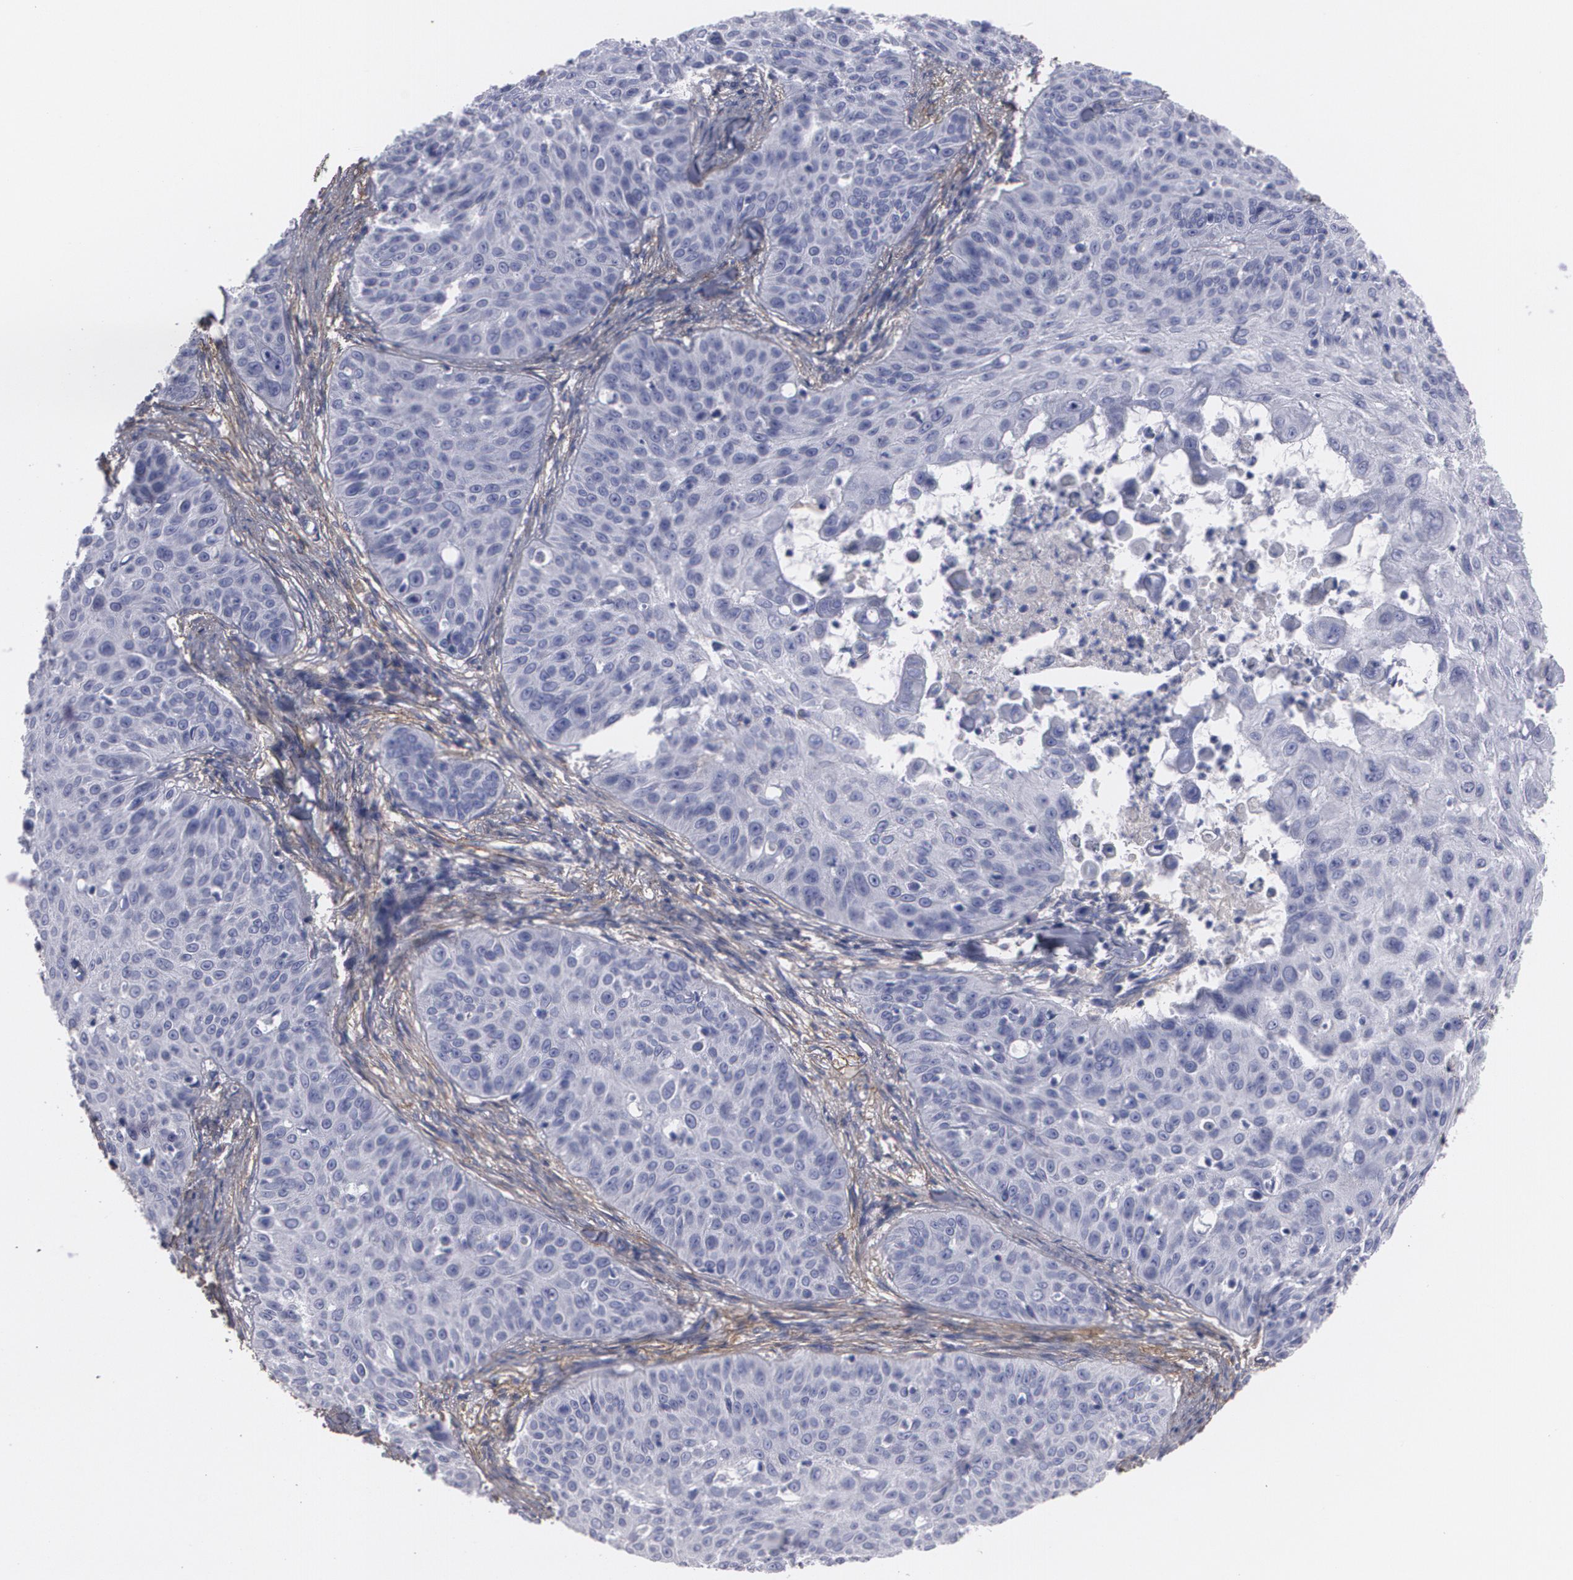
{"staining": {"intensity": "negative", "quantity": "none", "location": "none"}, "tissue": "skin cancer", "cell_type": "Tumor cells", "image_type": "cancer", "snomed": [{"axis": "morphology", "description": "Squamous cell carcinoma, NOS"}, {"axis": "topography", "description": "Skin"}], "caption": "Skin cancer was stained to show a protein in brown. There is no significant staining in tumor cells.", "gene": "FBLN1", "patient": {"sex": "male", "age": 82}}